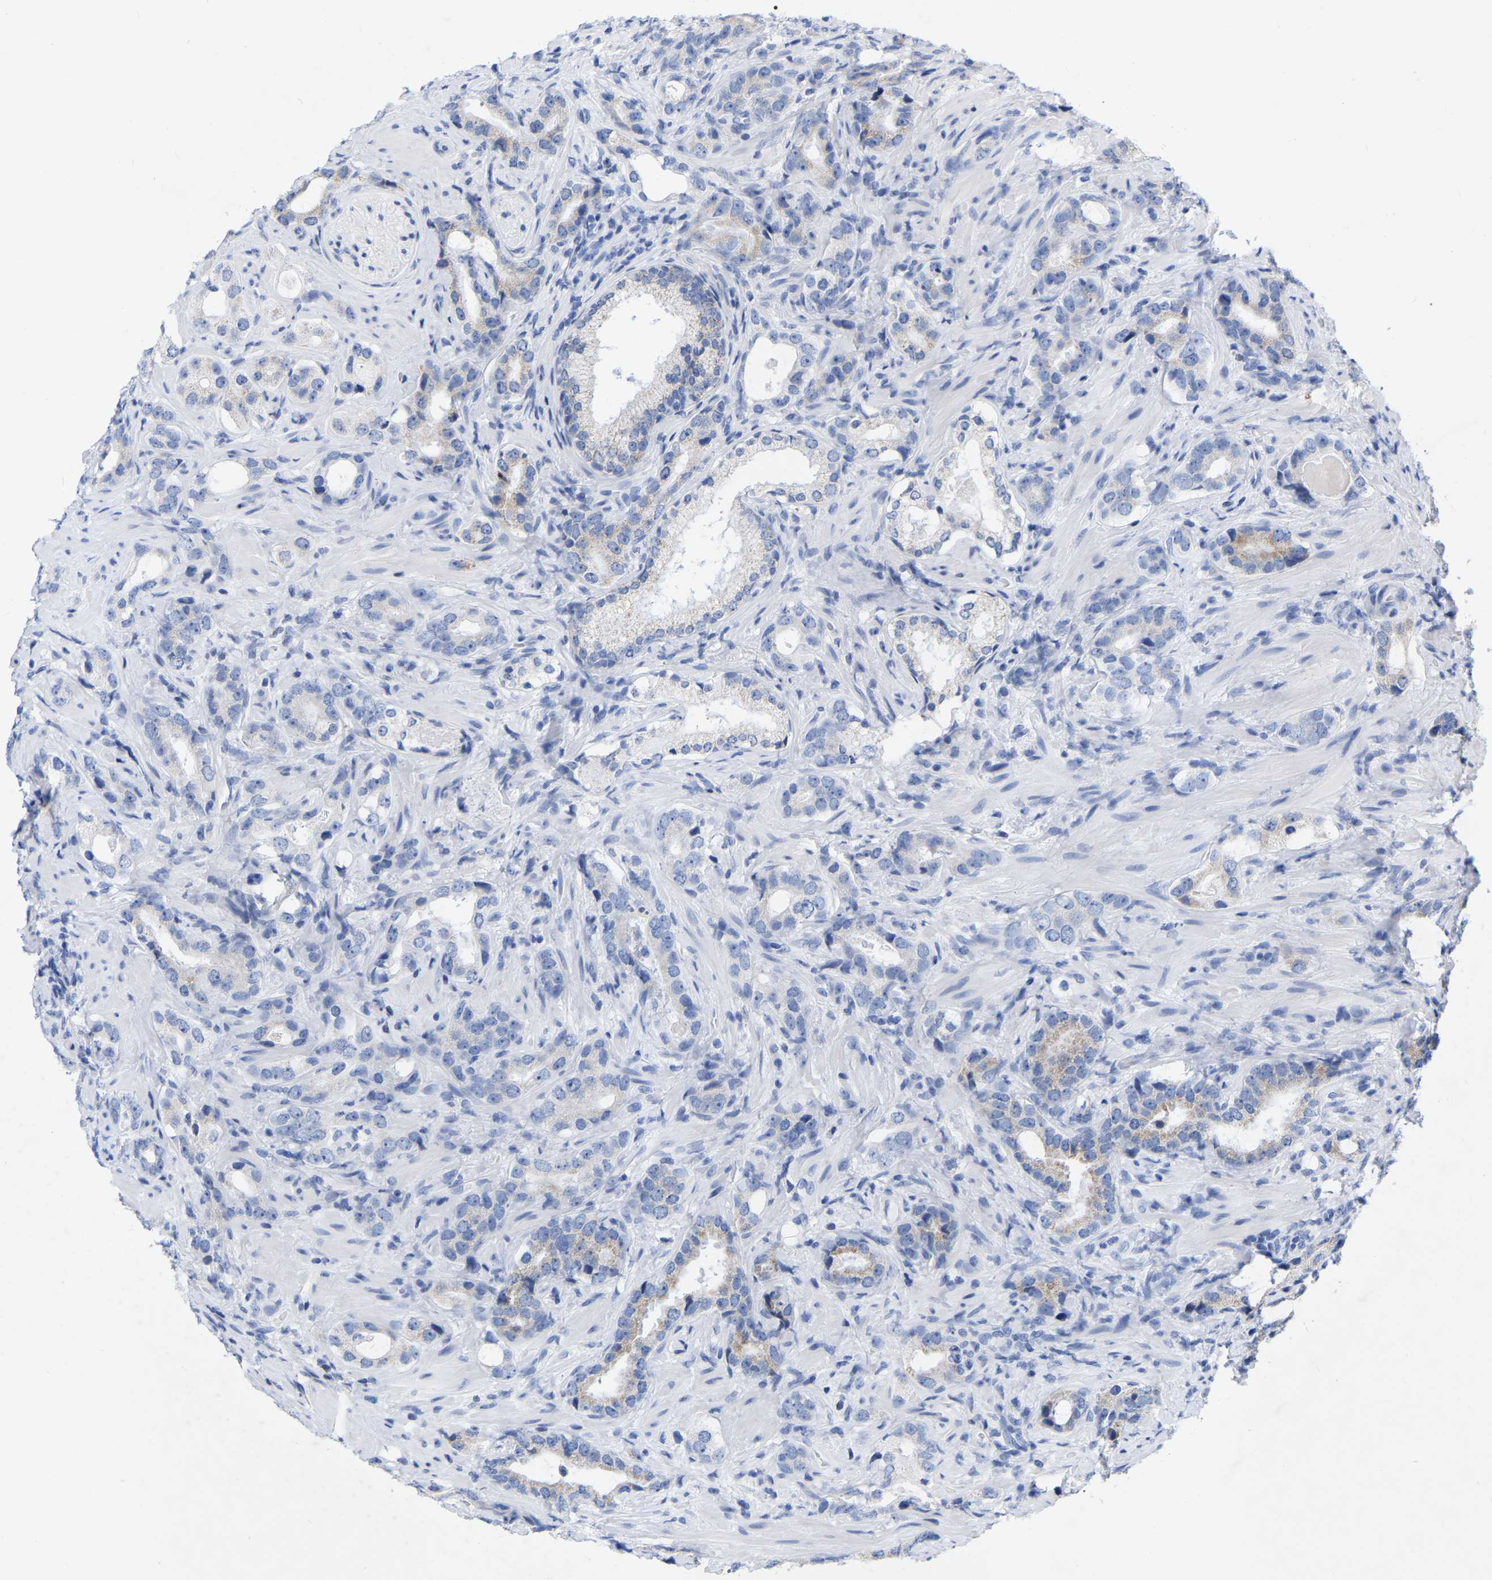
{"staining": {"intensity": "negative", "quantity": "none", "location": "none"}, "tissue": "prostate cancer", "cell_type": "Tumor cells", "image_type": "cancer", "snomed": [{"axis": "morphology", "description": "Adenocarcinoma, High grade"}, {"axis": "topography", "description": "Prostate"}], "caption": "This is an immunohistochemistry image of prostate cancer. There is no staining in tumor cells.", "gene": "ZNF629", "patient": {"sex": "male", "age": 63}}